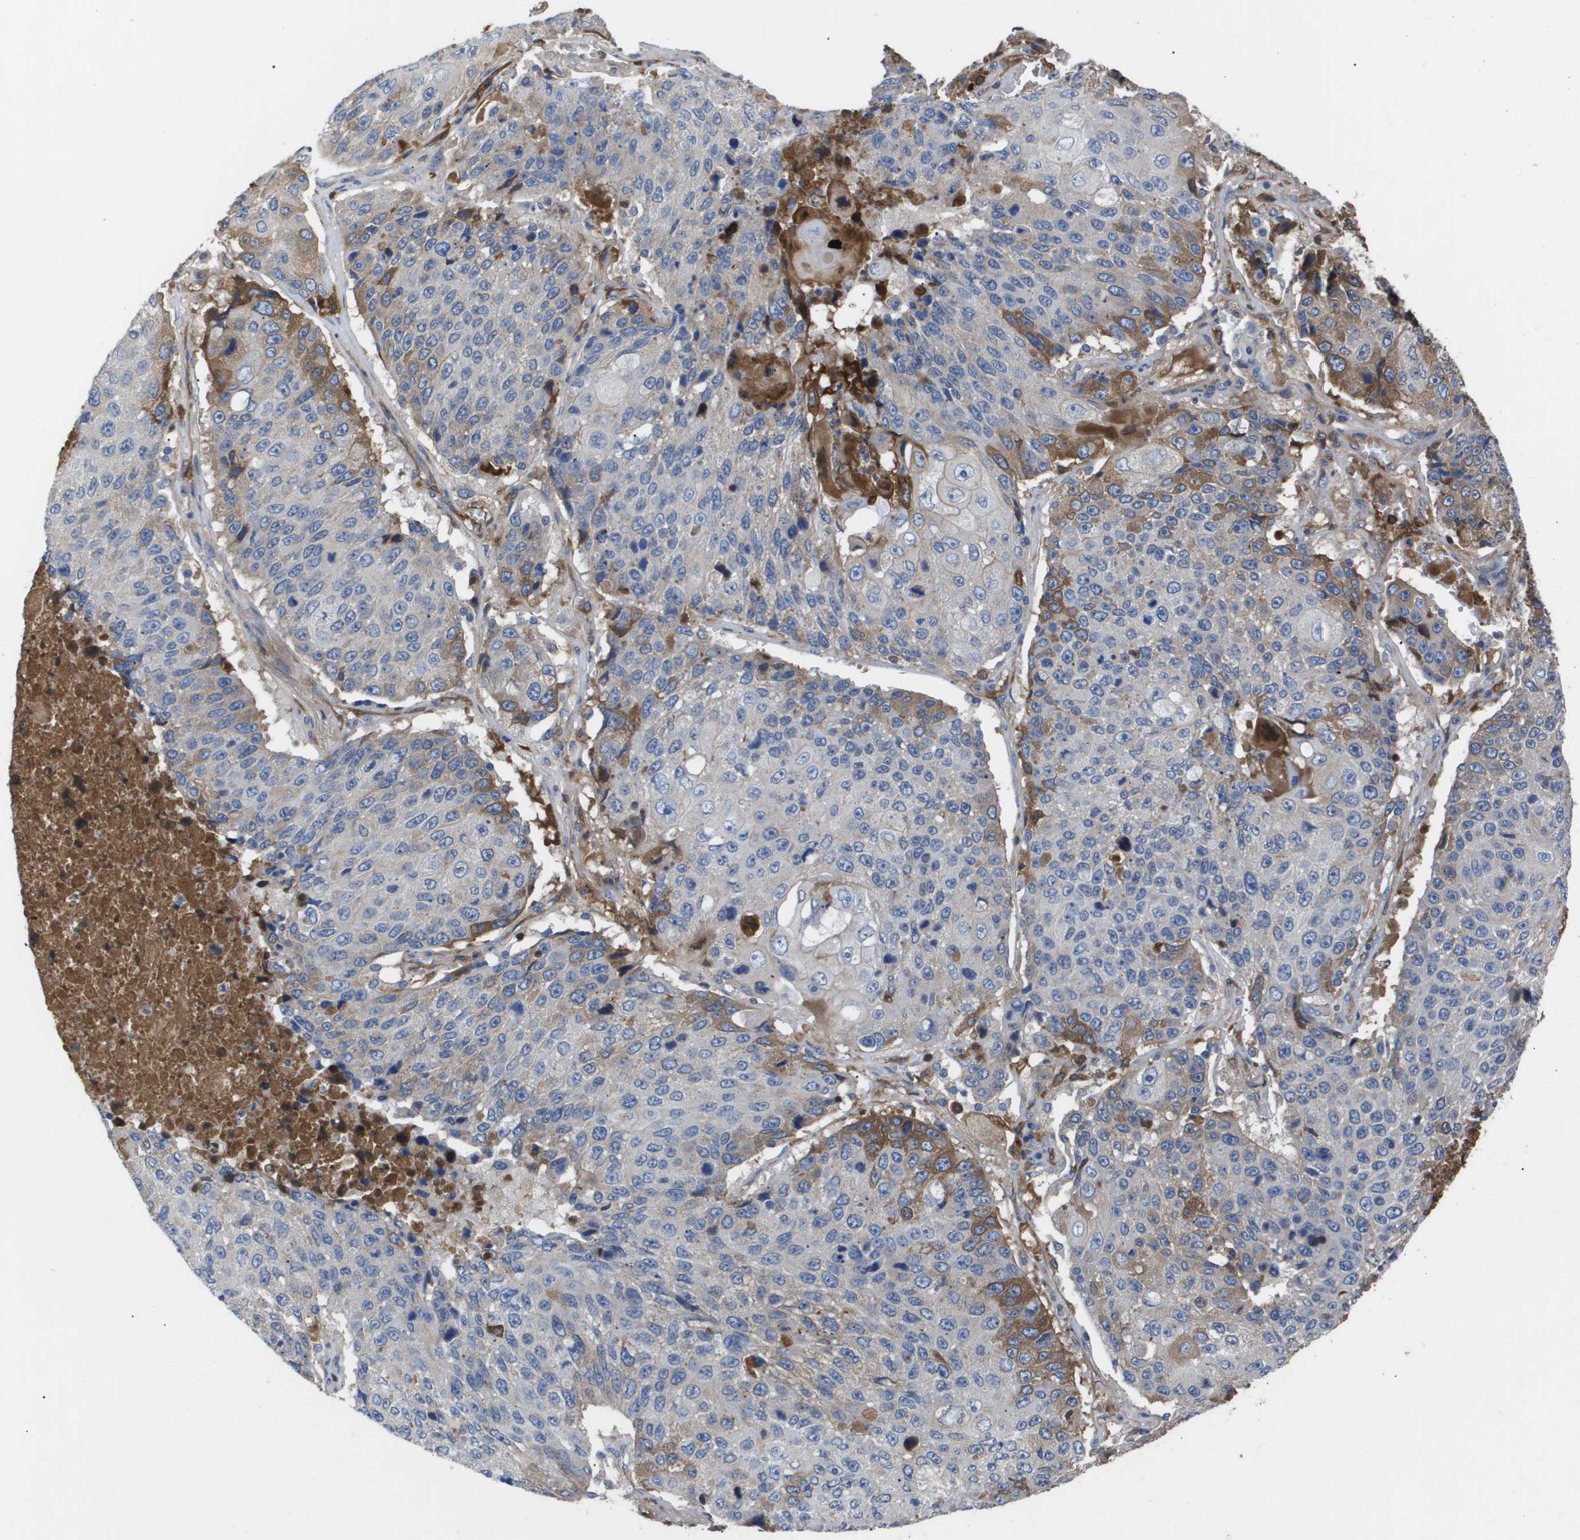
{"staining": {"intensity": "moderate", "quantity": "<25%", "location": "cytoplasmic/membranous"}, "tissue": "lung cancer", "cell_type": "Tumor cells", "image_type": "cancer", "snomed": [{"axis": "morphology", "description": "Squamous cell carcinoma, NOS"}, {"axis": "topography", "description": "Lung"}], "caption": "An immunohistochemistry (IHC) micrograph of tumor tissue is shown. Protein staining in brown highlights moderate cytoplasmic/membranous positivity in lung cancer (squamous cell carcinoma) within tumor cells.", "gene": "SERPINA6", "patient": {"sex": "male", "age": 61}}